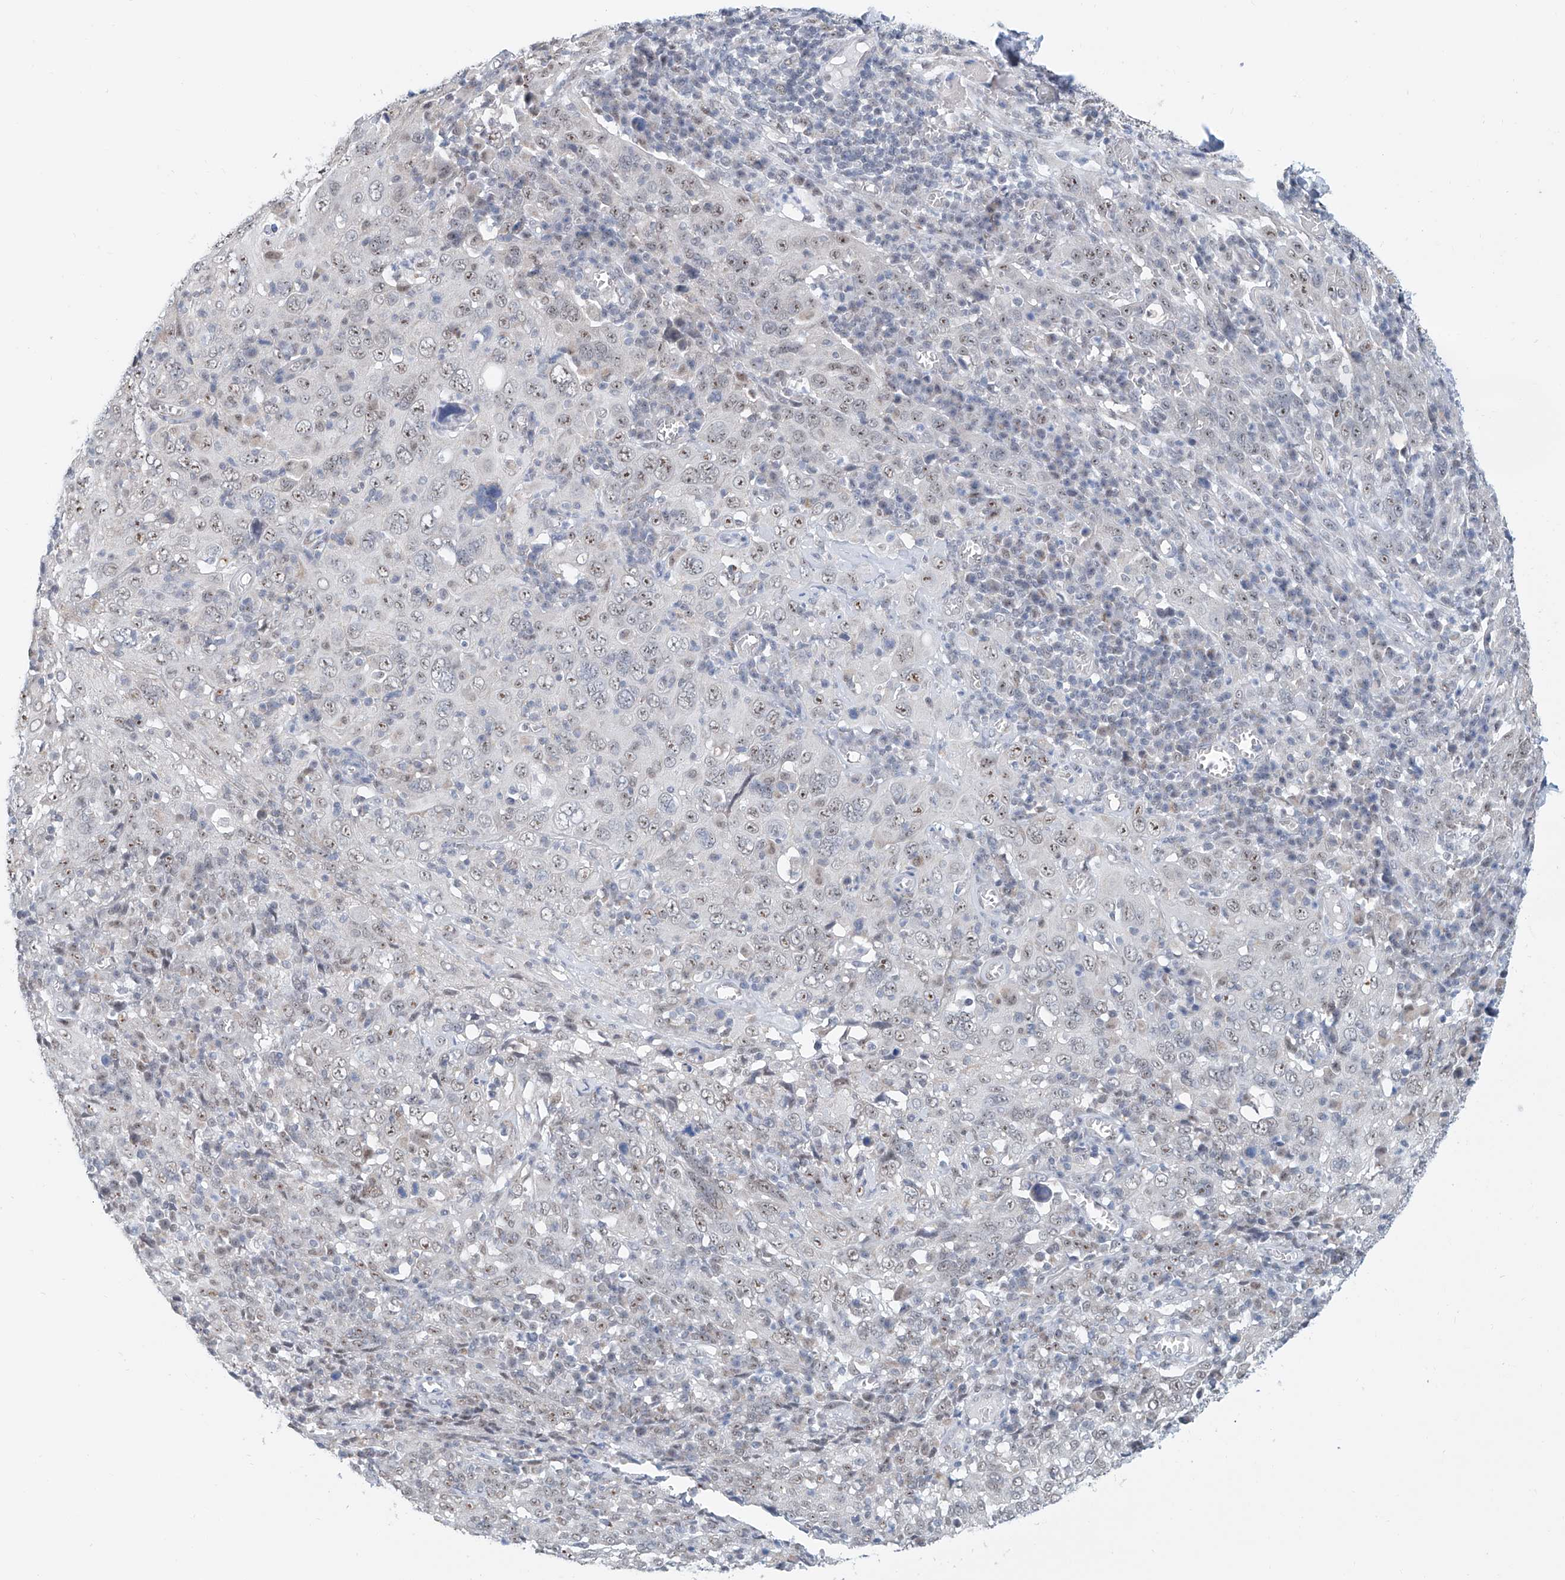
{"staining": {"intensity": "weak", "quantity": ">75%", "location": "nuclear"}, "tissue": "cervical cancer", "cell_type": "Tumor cells", "image_type": "cancer", "snomed": [{"axis": "morphology", "description": "Squamous cell carcinoma, NOS"}, {"axis": "topography", "description": "Cervix"}], "caption": "Cervical cancer was stained to show a protein in brown. There is low levels of weak nuclear expression in approximately >75% of tumor cells.", "gene": "SDE2", "patient": {"sex": "female", "age": 46}}